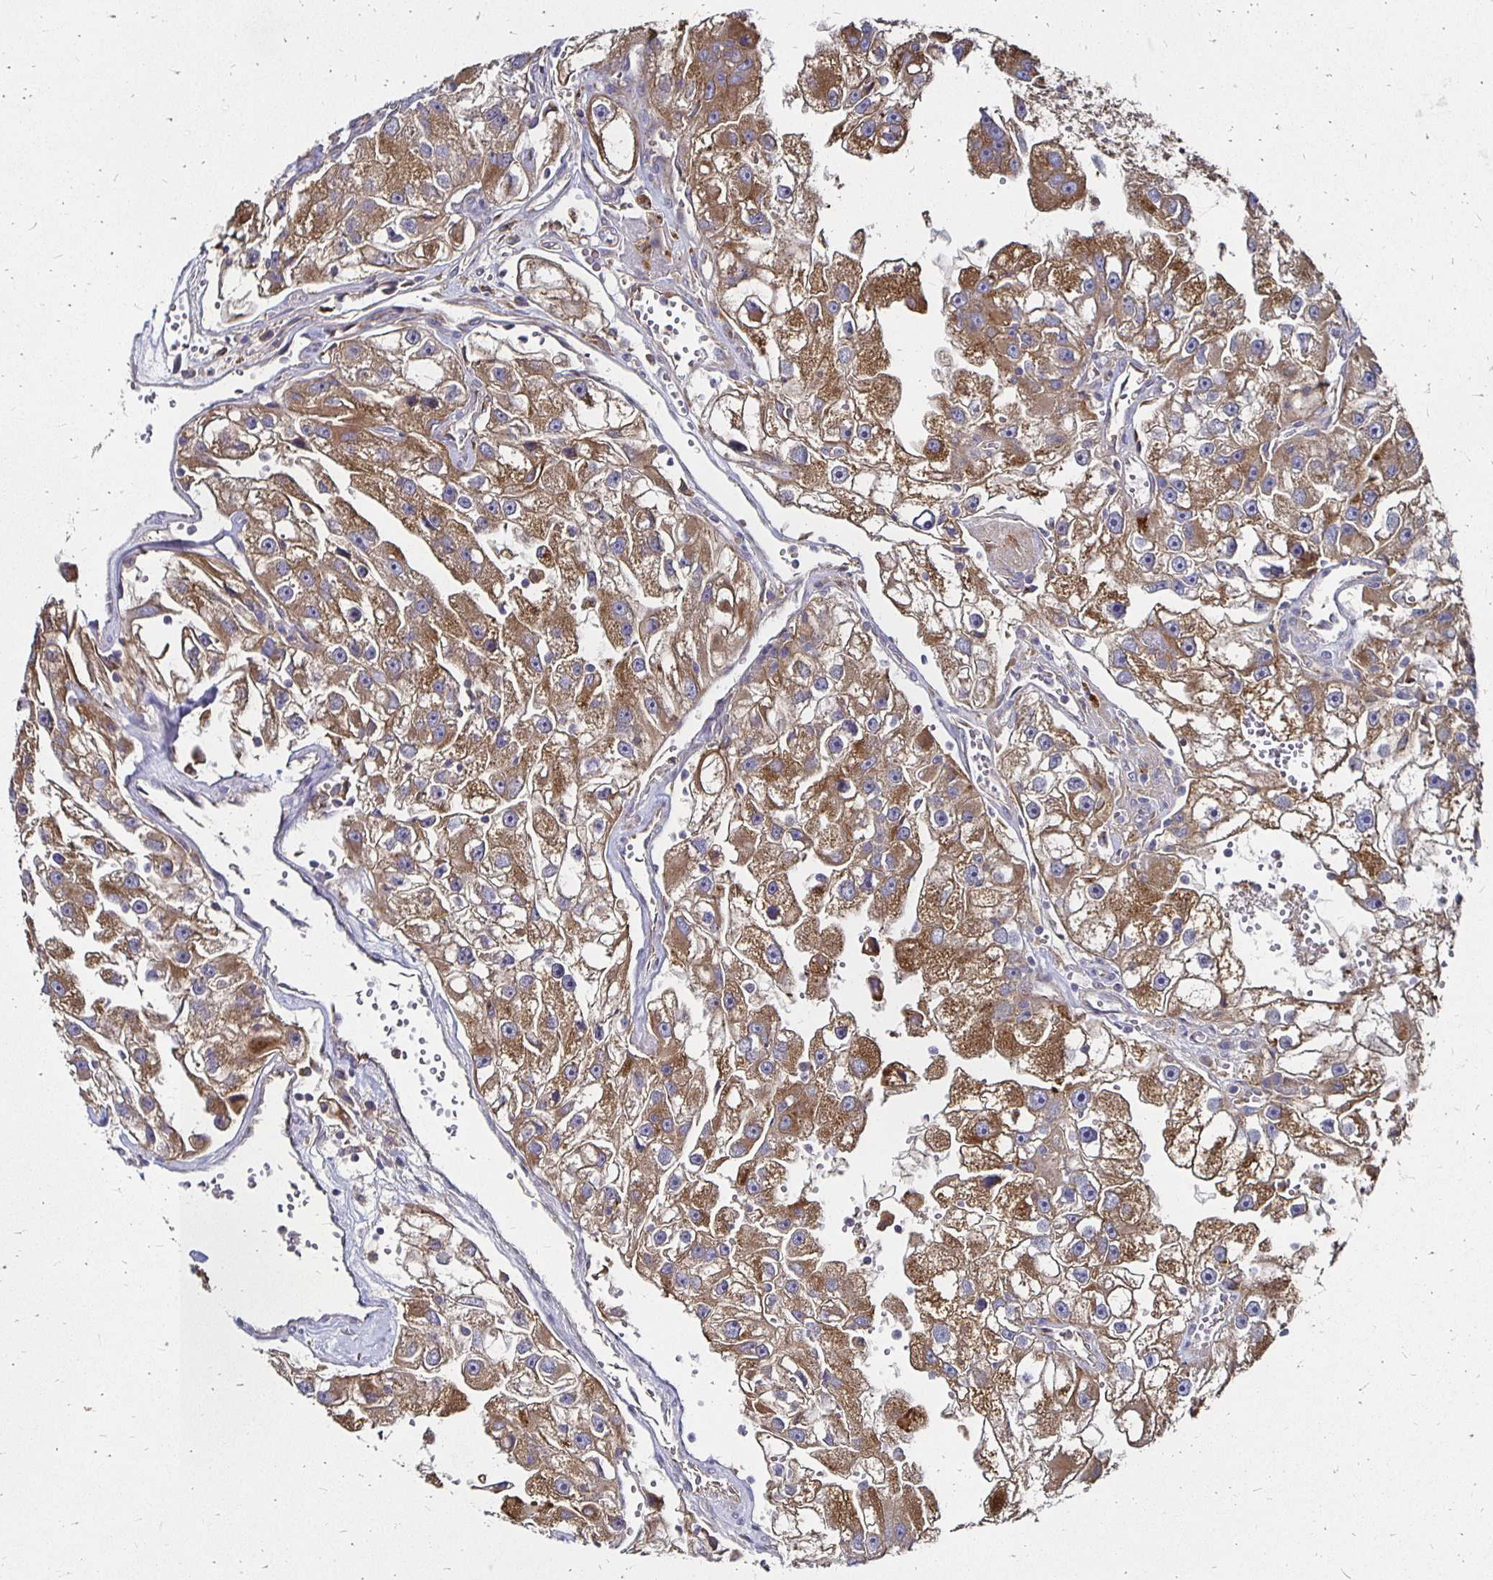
{"staining": {"intensity": "moderate", "quantity": ">75%", "location": "cytoplasmic/membranous"}, "tissue": "renal cancer", "cell_type": "Tumor cells", "image_type": "cancer", "snomed": [{"axis": "morphology", "description": "Adenocarcinoma, NOS"}, {"axis": "topography", "description": "Kidney"}], "caption": "A histopathology image showing moderate cytoplasmic/membranous positivity in about >75% of tumor cells in adenocarcinoma (renal), as visualized by brown immunohistochemical staining.", "gene": "NCSTN", "patient": {"sex": "male", "age": 63}}